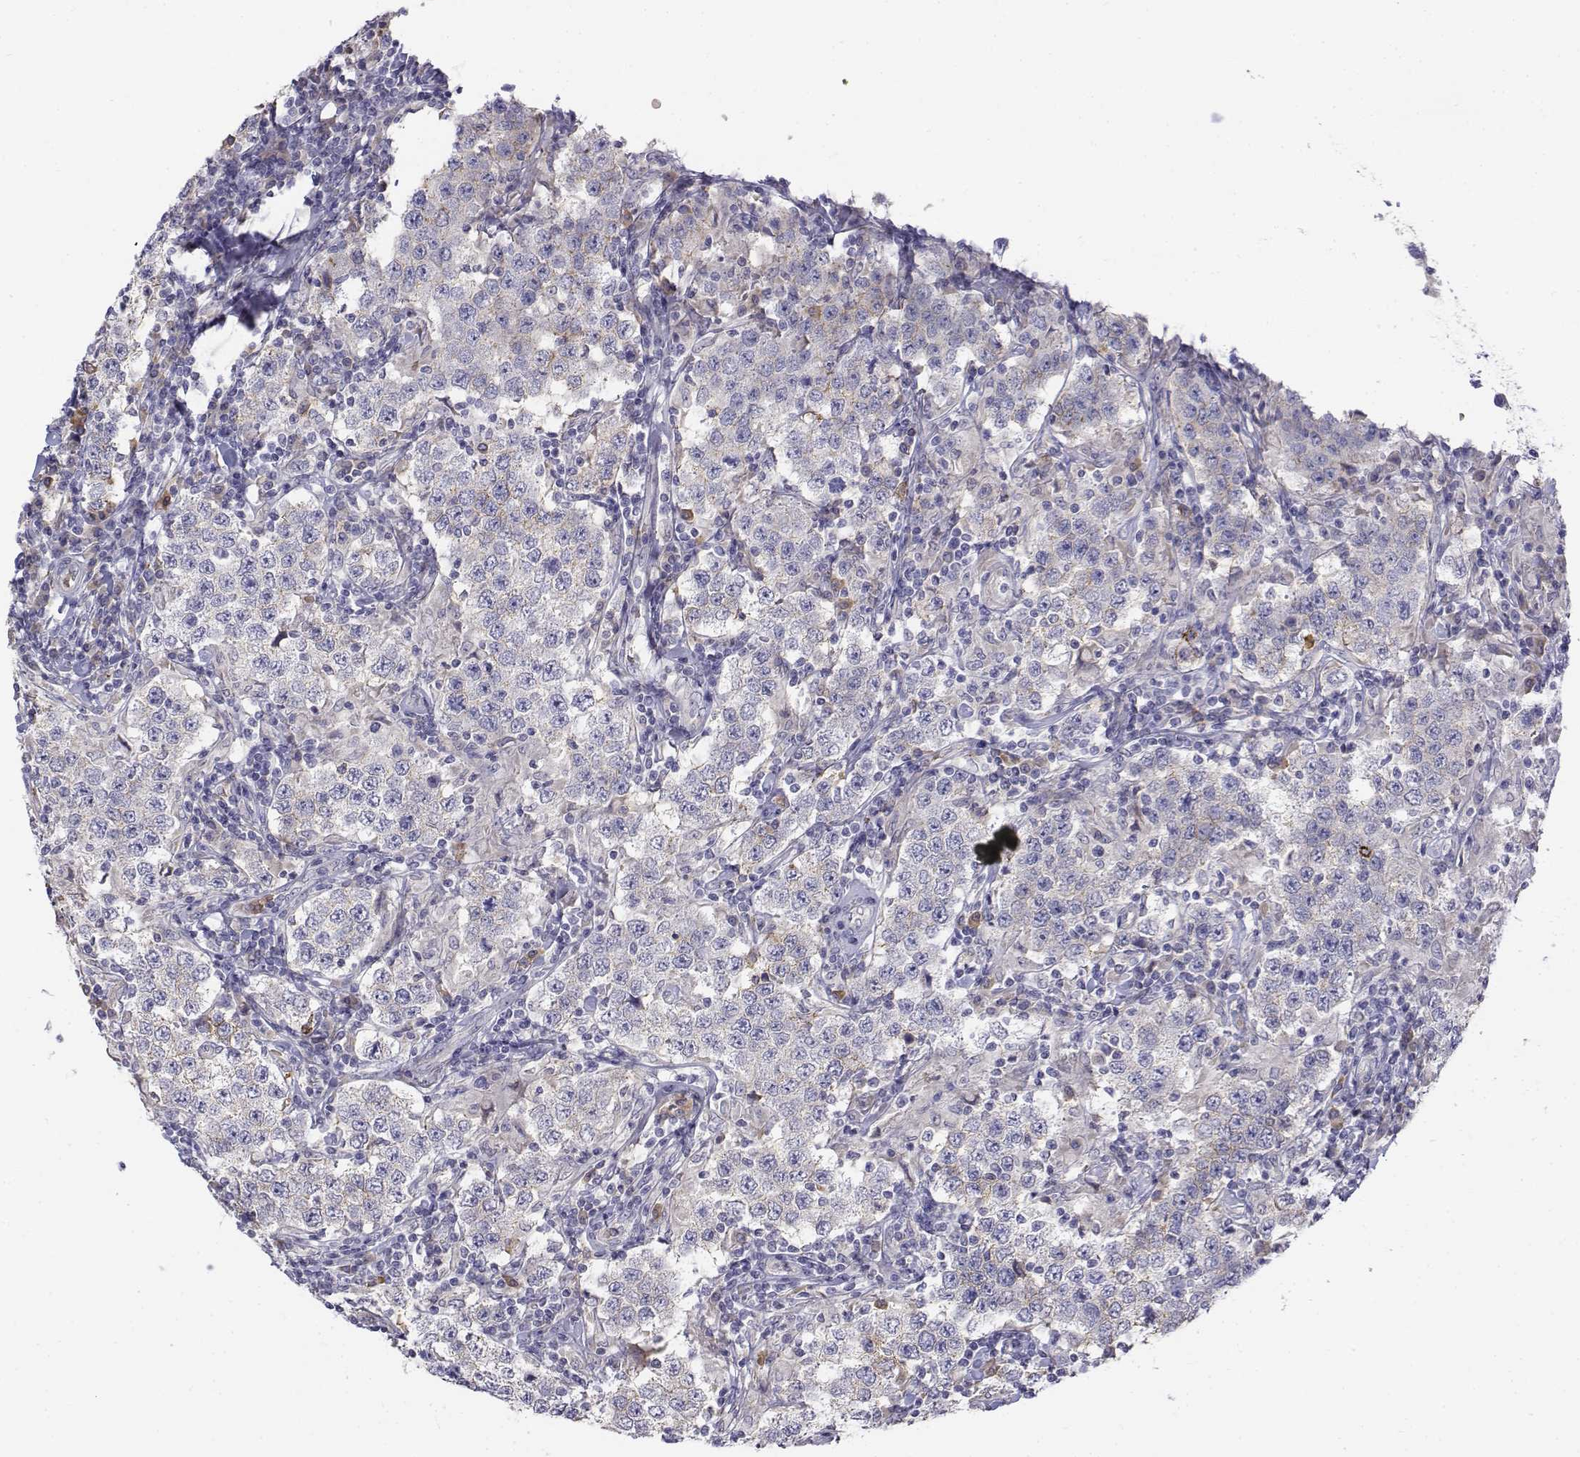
{"staining": {"intensity": "negative", "quantity": "none", "location": "none"}, "tissue": "testis cancer", "cell_type": "Tumor cells", "image_type": "cancer", "snomed": [{"axis": "morphology", "description": "Seminoma, NOS"}, {"axis": "morphology", "description": "Carcinoma, Embryonal, NOS"}, {"axis": "topography", "description": "Testis"}], "caption": "A histopathology image of human testis seminoma is negative for staining in tumor cells.", "gene": "CADM1", "patient": {"sex": "male", "age": 41}}